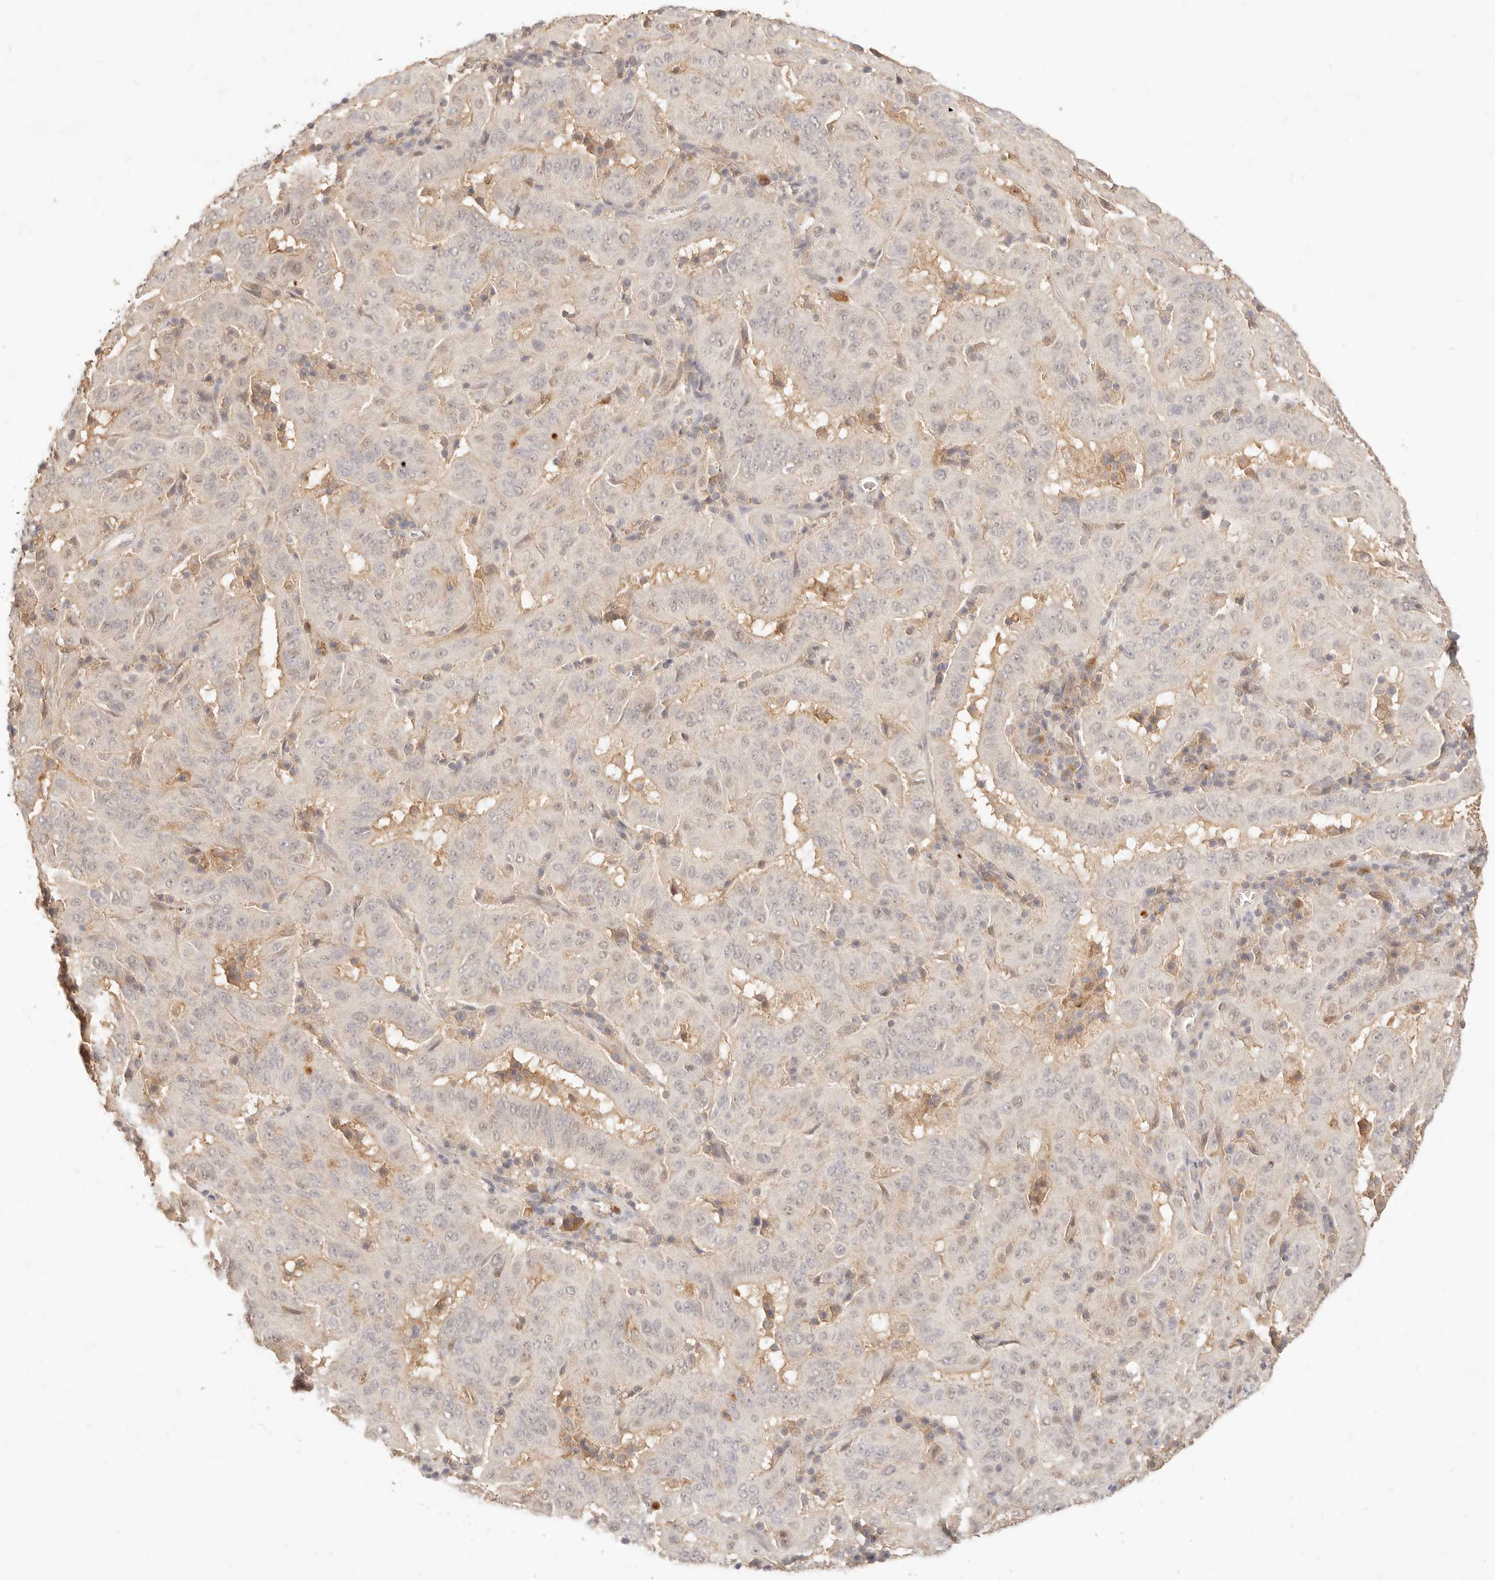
{"staining": {"intensity": "negative", "quantity": "none", "location": "none"}, "tissue": "pancreatic cancer", "cell_type": "Tumor cells", "image_type": "cancer", "snomed": [{"axis": "morphology", "description": "Adenocarcinoma, NOS"}, {"axis": "topography", "description": "Pancreas"}], "caption": "Tumor cells show no significant protein expression in pancreatic cancer (adenocarcinoma).", "gene": "TMTC2", "patient": {"sex": "male", "age": 63}}